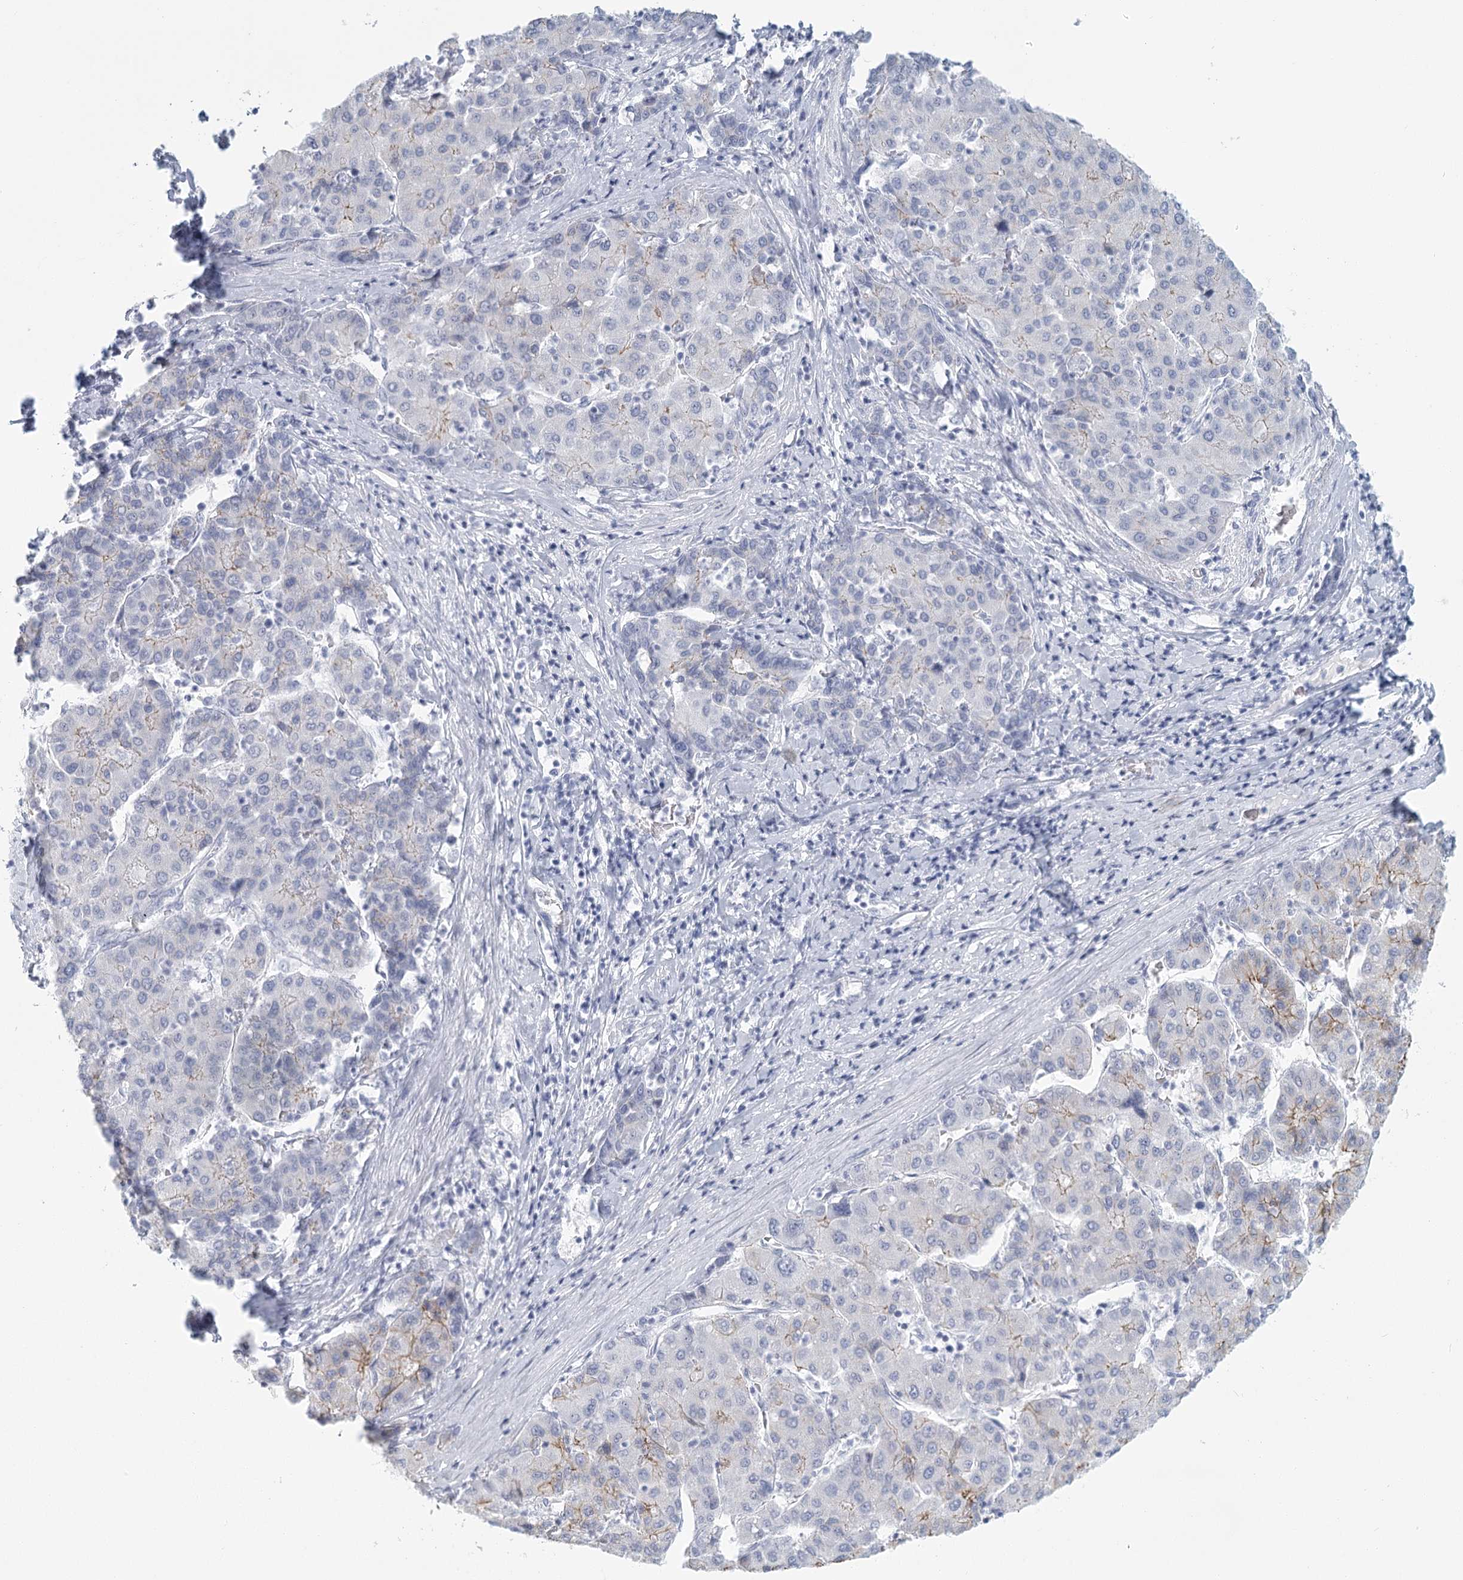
{"staining": {"intensity": "negative", "quantity": "none", "location": "none"}, "tissue": "liver cancer", "cell_type": "Tumor cells", "image_type": "cancer", "snomed": [{"axis": "morphology", "description": "Carcinoma, Hepatocellular, NOS"}, {"axis": "topography", "description": "Liver"}], "caption": "A high-resolution photomicrograph shows IHC staining of liver cancer (hepatocellular carcinoma), which exhibits no significant positivity in tumor cells. (DAB IHC with hematoxylin counter stain).", "gene": "WNT8B", "patient": {"sex": "male", "age": 65}}